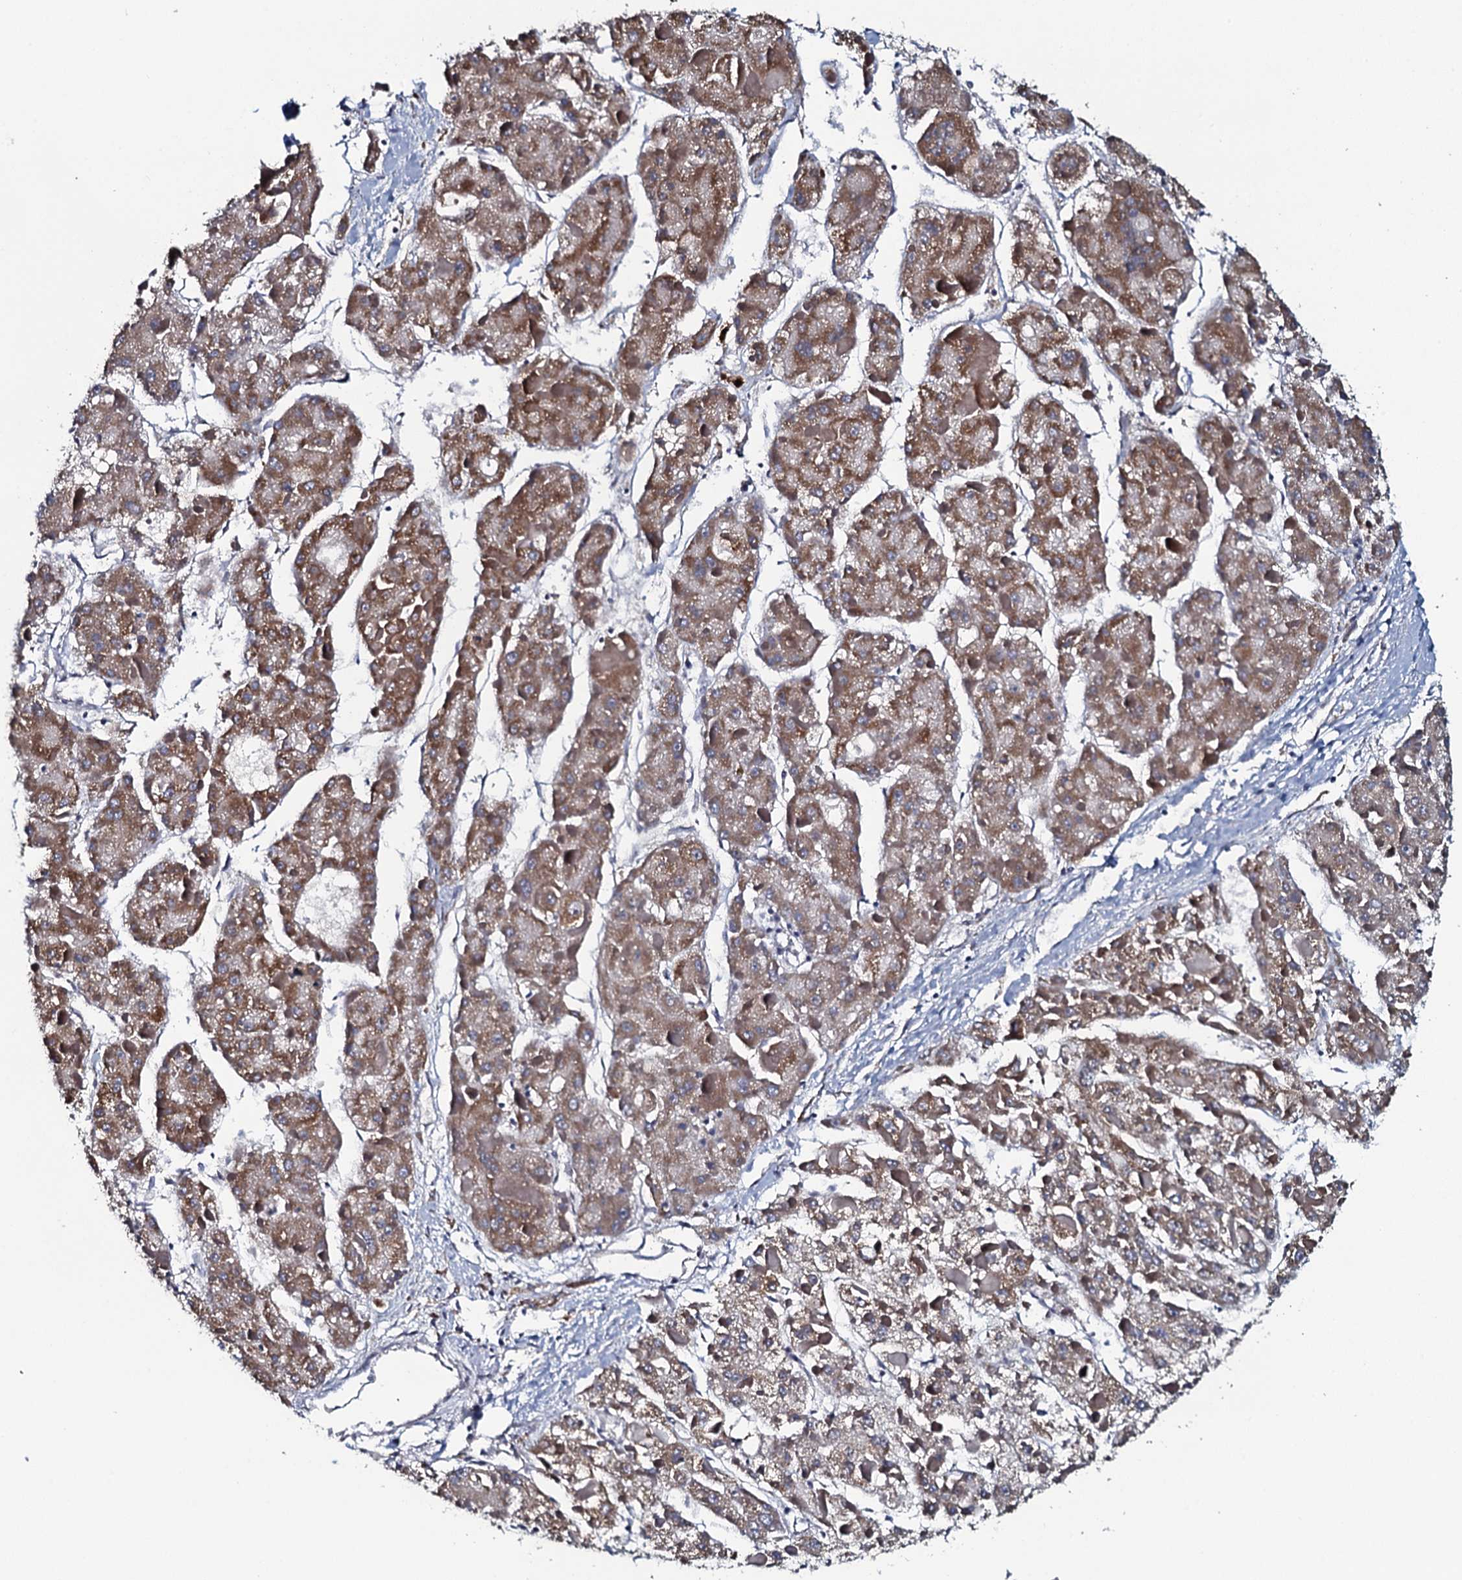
{"staining": {"intensity": "moderate", "quantity": ">75%", "location": "cytoplasmic/membranous"}, "tissue": "liver cancer", "cell_type": "Tumor cells", "image_type": "cancer", "snomed": [{"axis": "morphology", "description": "Carcinoma, Hepatocellular, NOS"}, {"axis": "topography", "description": "Liver"}], "caption": "Brown immunohistochemical staining in liver cancer (hepatocellular carcinoma) demonstrates moderate cytoplasmic/membranous expression in approximately >75% of tumor cells.", "gene": "KCTD4", "patient": {"sex": "female", "age": 73}}